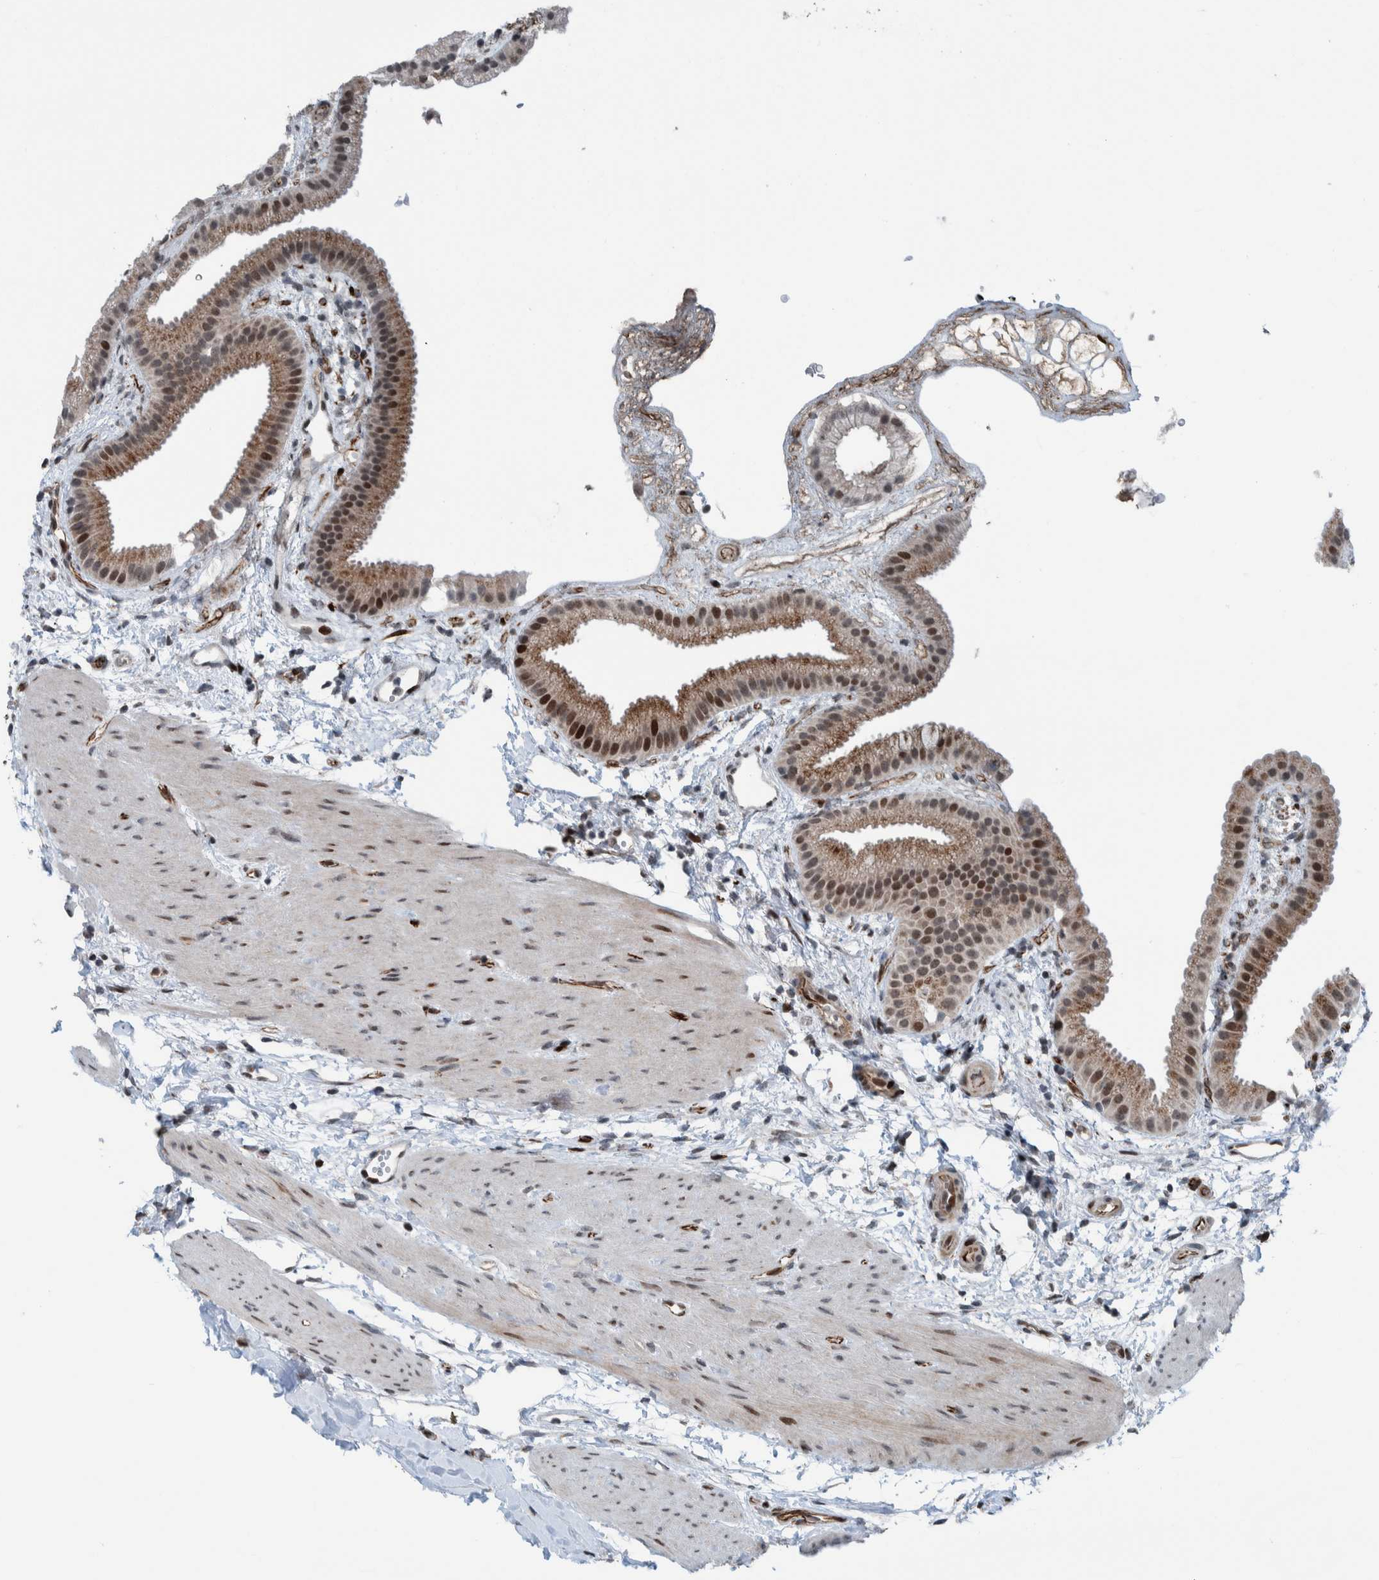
{"staining": {"intensity": "strong", "quantity": ">75%", "location": "cytoplasmic/membranous,nuclear"}, "tissue": "gallbladder", "cell_type": "Glandular cells", "image_type": "normal", "snomed": [{"axis": "morphology", "description": "Normal tissue, NOS"}, {"axis": "topography", "description": "Gallbladder"}], "caption": "Approximately >75% of glandular cells in normal human gallbladder display strong cytoplasmic/membranous,nuclear protein expression as visualized by brown immunohistochemical staining.", "gene": "ZNF366", "patient": {"sex": "female", "age": 64}}